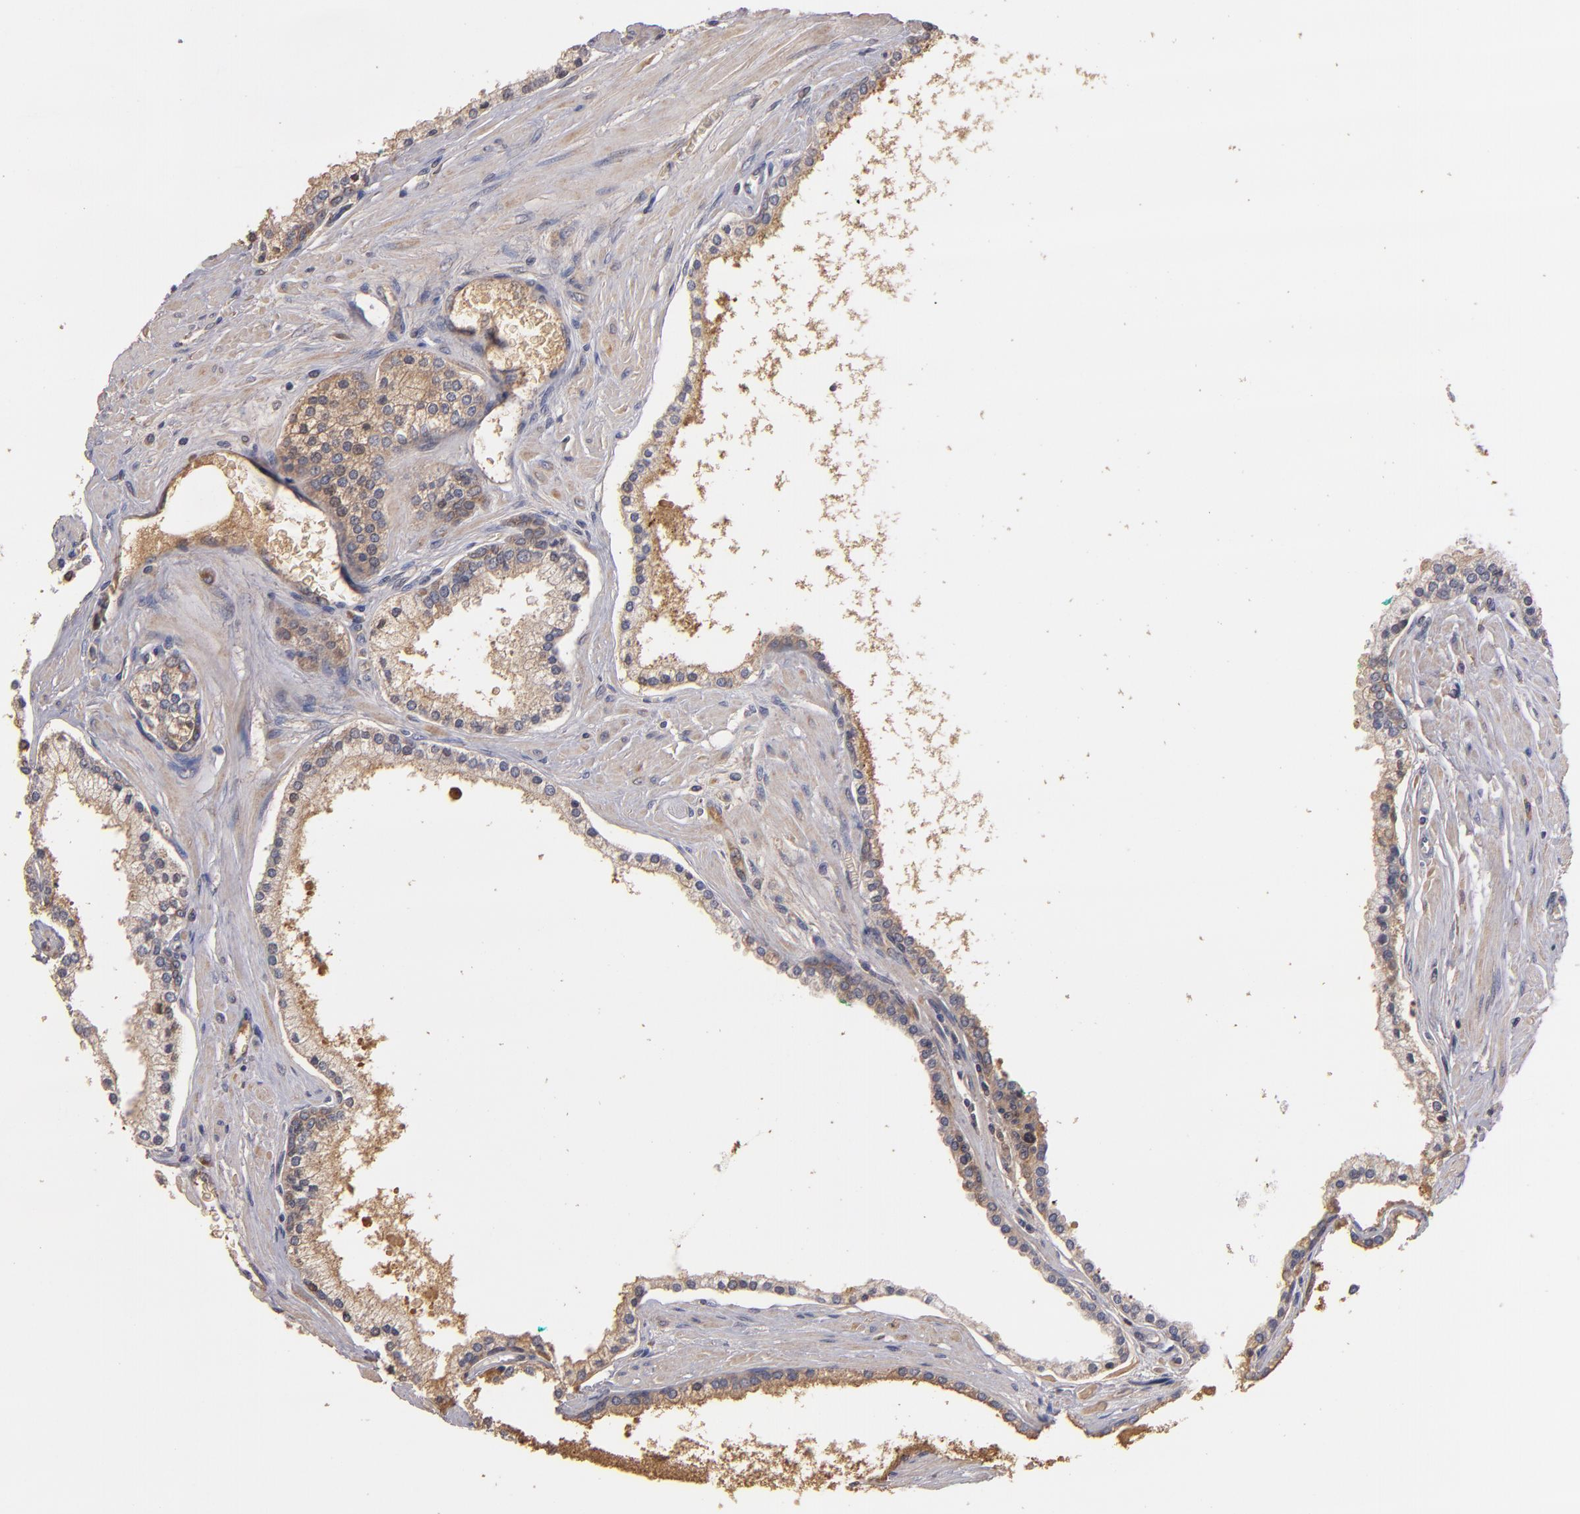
{"staining": {"intensity": "moderate", "quantity": ">75%", "location": "cytoplasmic/membranous"}, "tissue": "prostate cancer", "cell_type": "Tumor cells", "image_type": "cancer", "snomed": [{"axis": "morphology", "description": "Adenocarcinoma, High grade"}, {"axis": "topography", "description": "Prostate"}], "caption": "Moderate cytoplasmic/membranous protein staining is identified in approximately >75% of tumor cells in prostate cancer.", "gene": "UPF3B", "patient": {"sex": "male", "age": 71}}